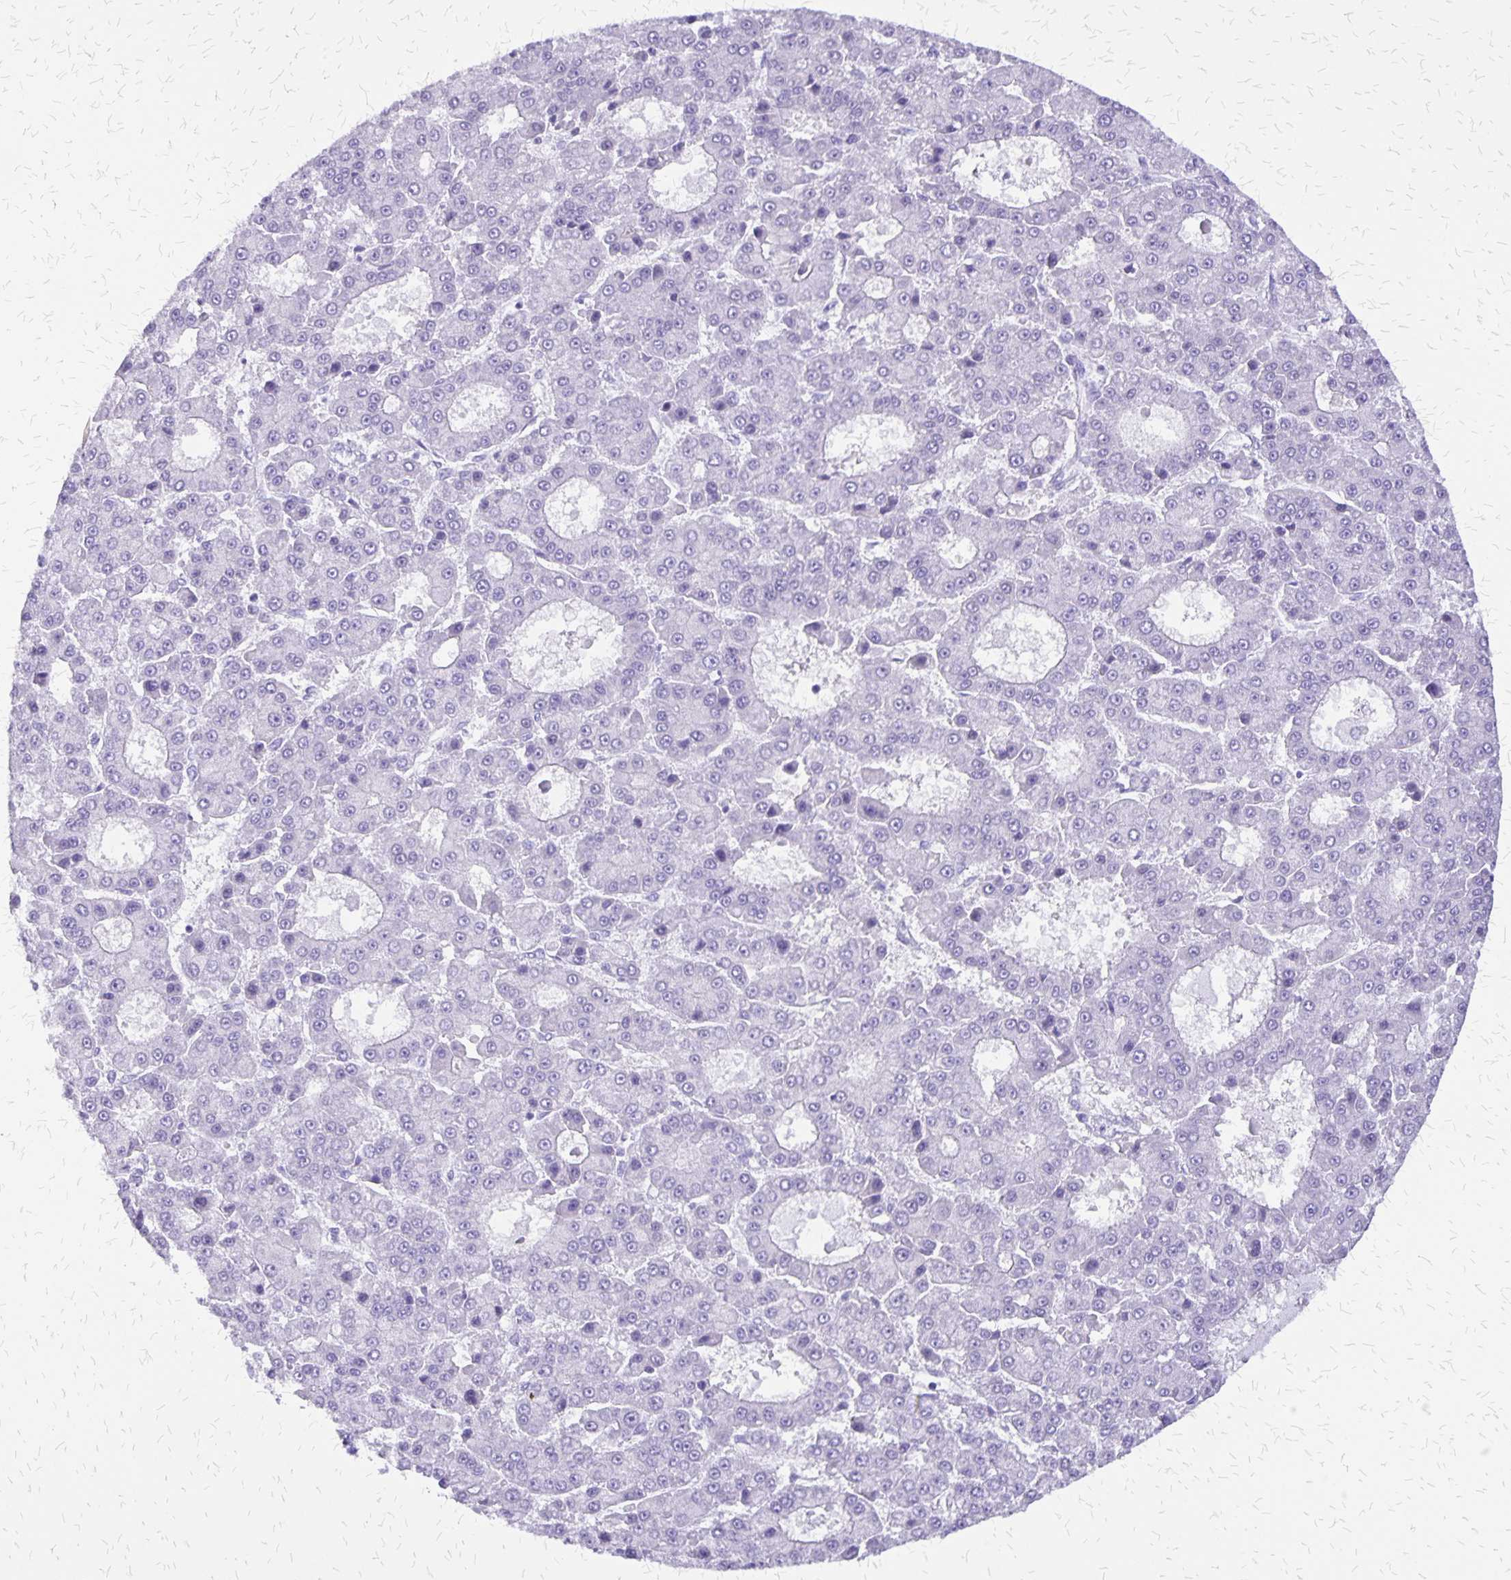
{"staining": {"intensity": "negative", "quantity": "none", "location": "none"}, "tissue": "liver cancer", "cell_type": "Tumor cells", "image_type": "cancer", "snomed": [{"axis": "morphology", "description": "Carcinoma, Hepatocellular, NOS"}, {"axis": "topography", "description": "Liver"}], "caption": "Protein analysis of hepatocellular carcinoma (liver) shows no significant staining in tumor cells.", "gene": "SLC13A2", "patient": {"sex": "male", "age": 70}}